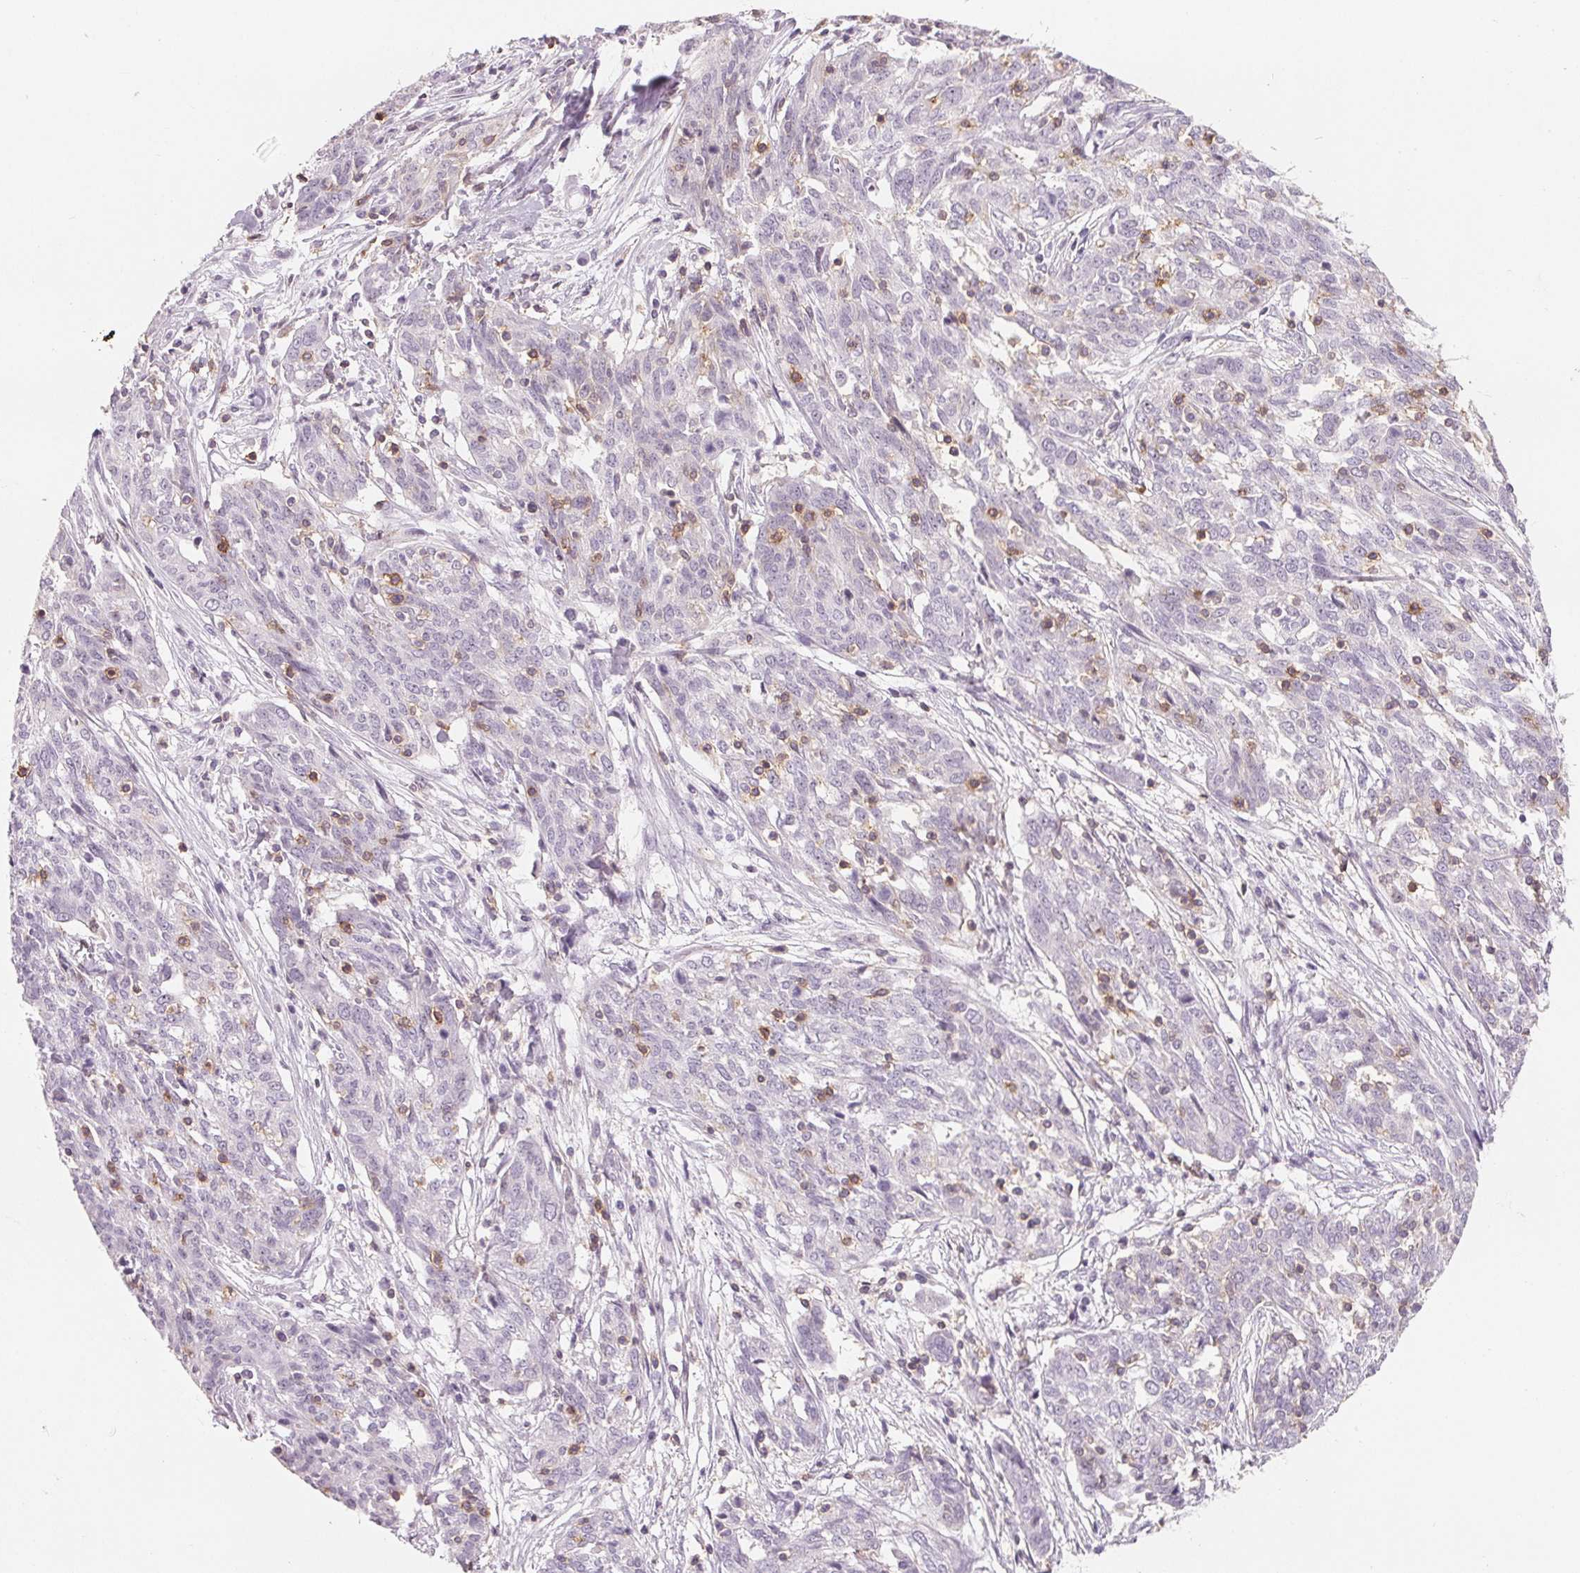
{"staining": {"intensity": "negative", "quantity": "none", "location": "none"}, "tissue": "ovarian cancer", "cell_type": "Tumor cells", "image_type": "cancer", "snomed": [{"axis": "morphology", "description": "Cystadenocarcinoma, serous, NOS"}, {"axis": "topography", "description": "Ovary"}], "caption": "Immunohistochemistry (IHC) photomicrograph of neoplastic tissue: human ovarian cancer stained with DAB (3,3'-diaminobenzidine) shows no significant protein positivity in tumor cells.", "gene": "CD69", "patient": {"sex": "female", "age": 67}}